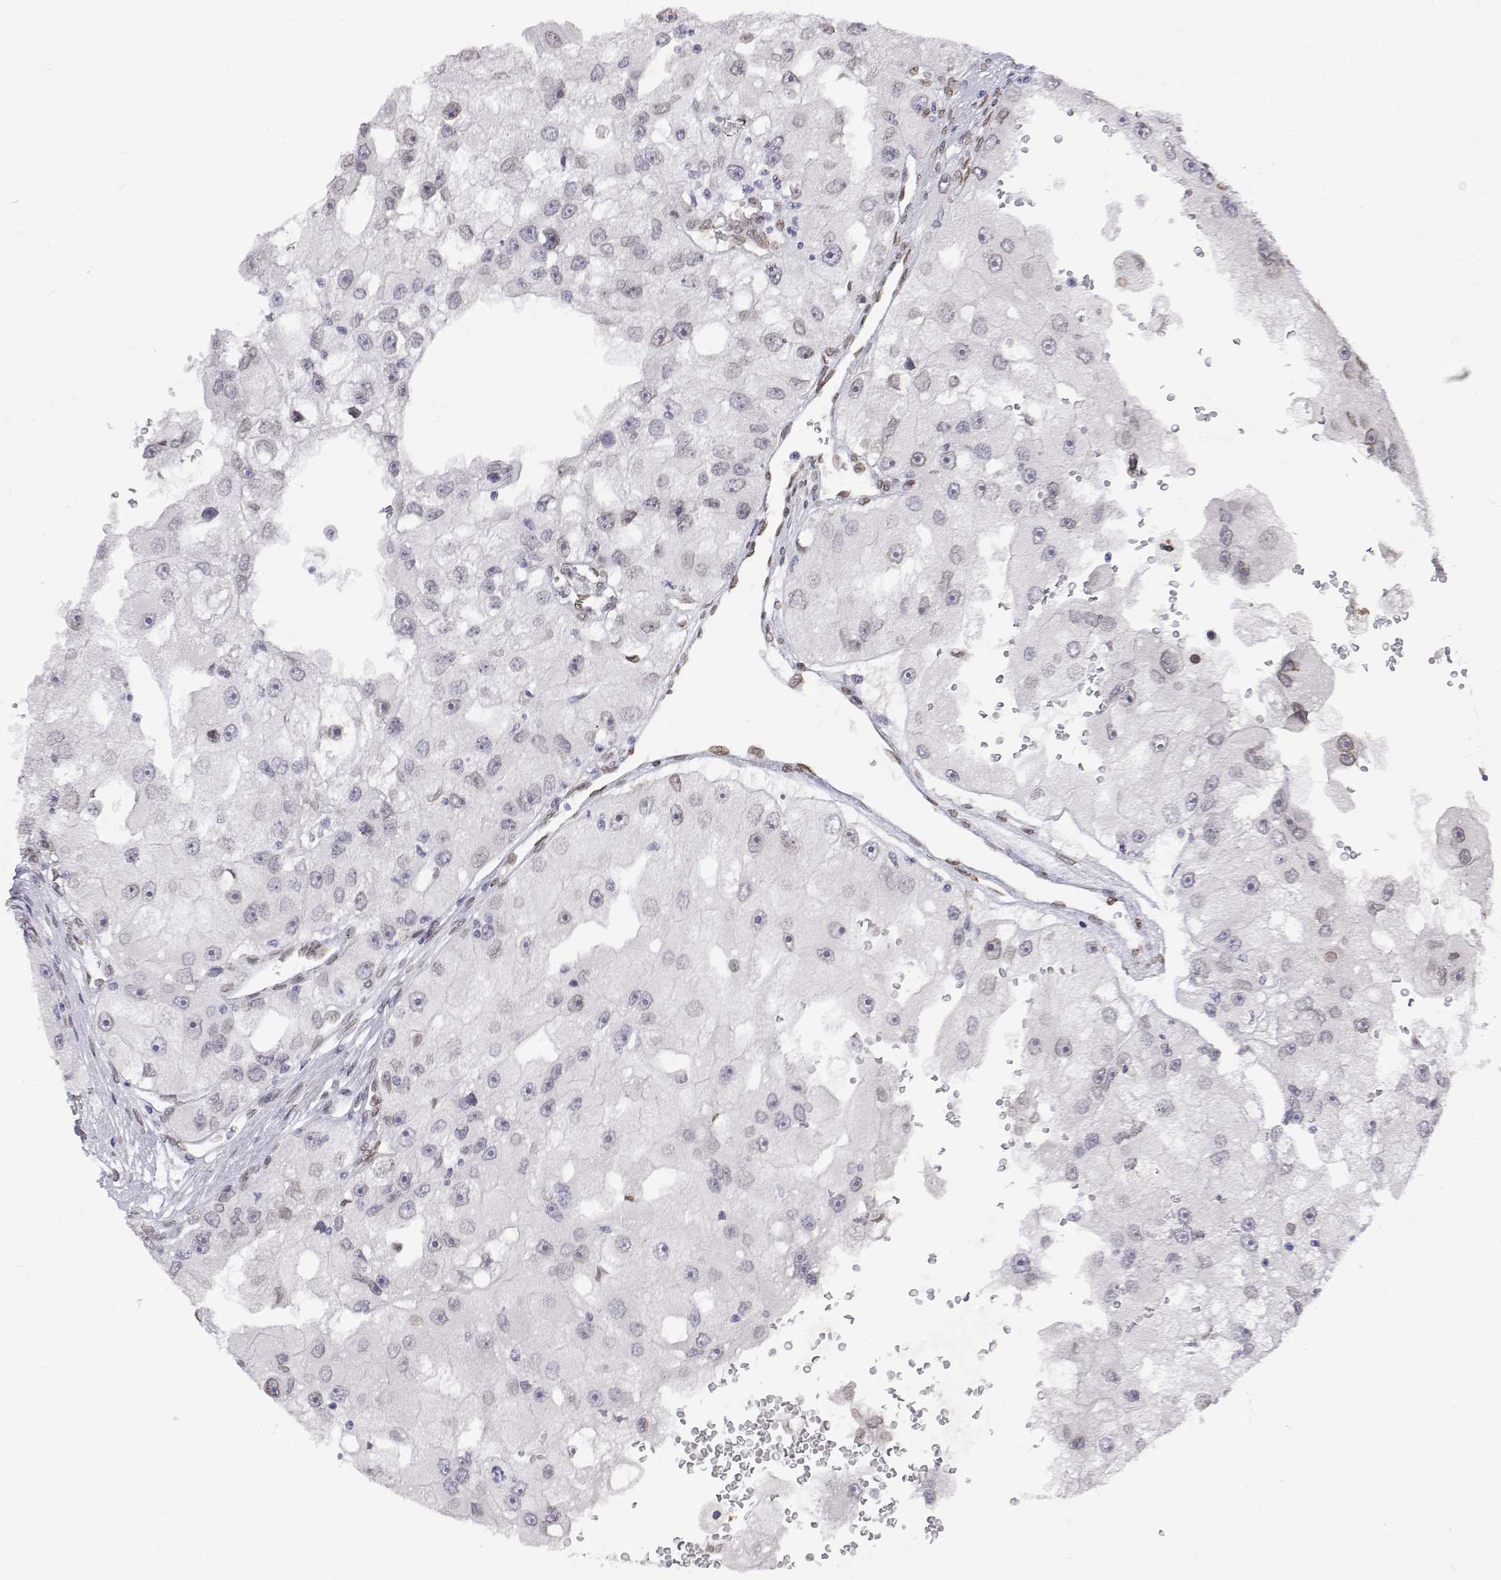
{"staining": {"intensity": "weak", "quantity": "<25%", "location": "nuclear"}, "tissue": "renal cancer", "cell_type": "Tumor cells", "image_type": "cancer", "snomed": [{"axis": "morphology", "description": "Adenocarcinoma, NOS"}, {"axis": "topography", "description": "Kidney"}], "caption": "DAB (3,3'-diaminobenzidine) immunohistochemical staining of renal adenocarcinoma exhibits no significant positivity in tumor cells.", "gene": "ZNF532", "patient": {"sex": "male", "age": 63}}